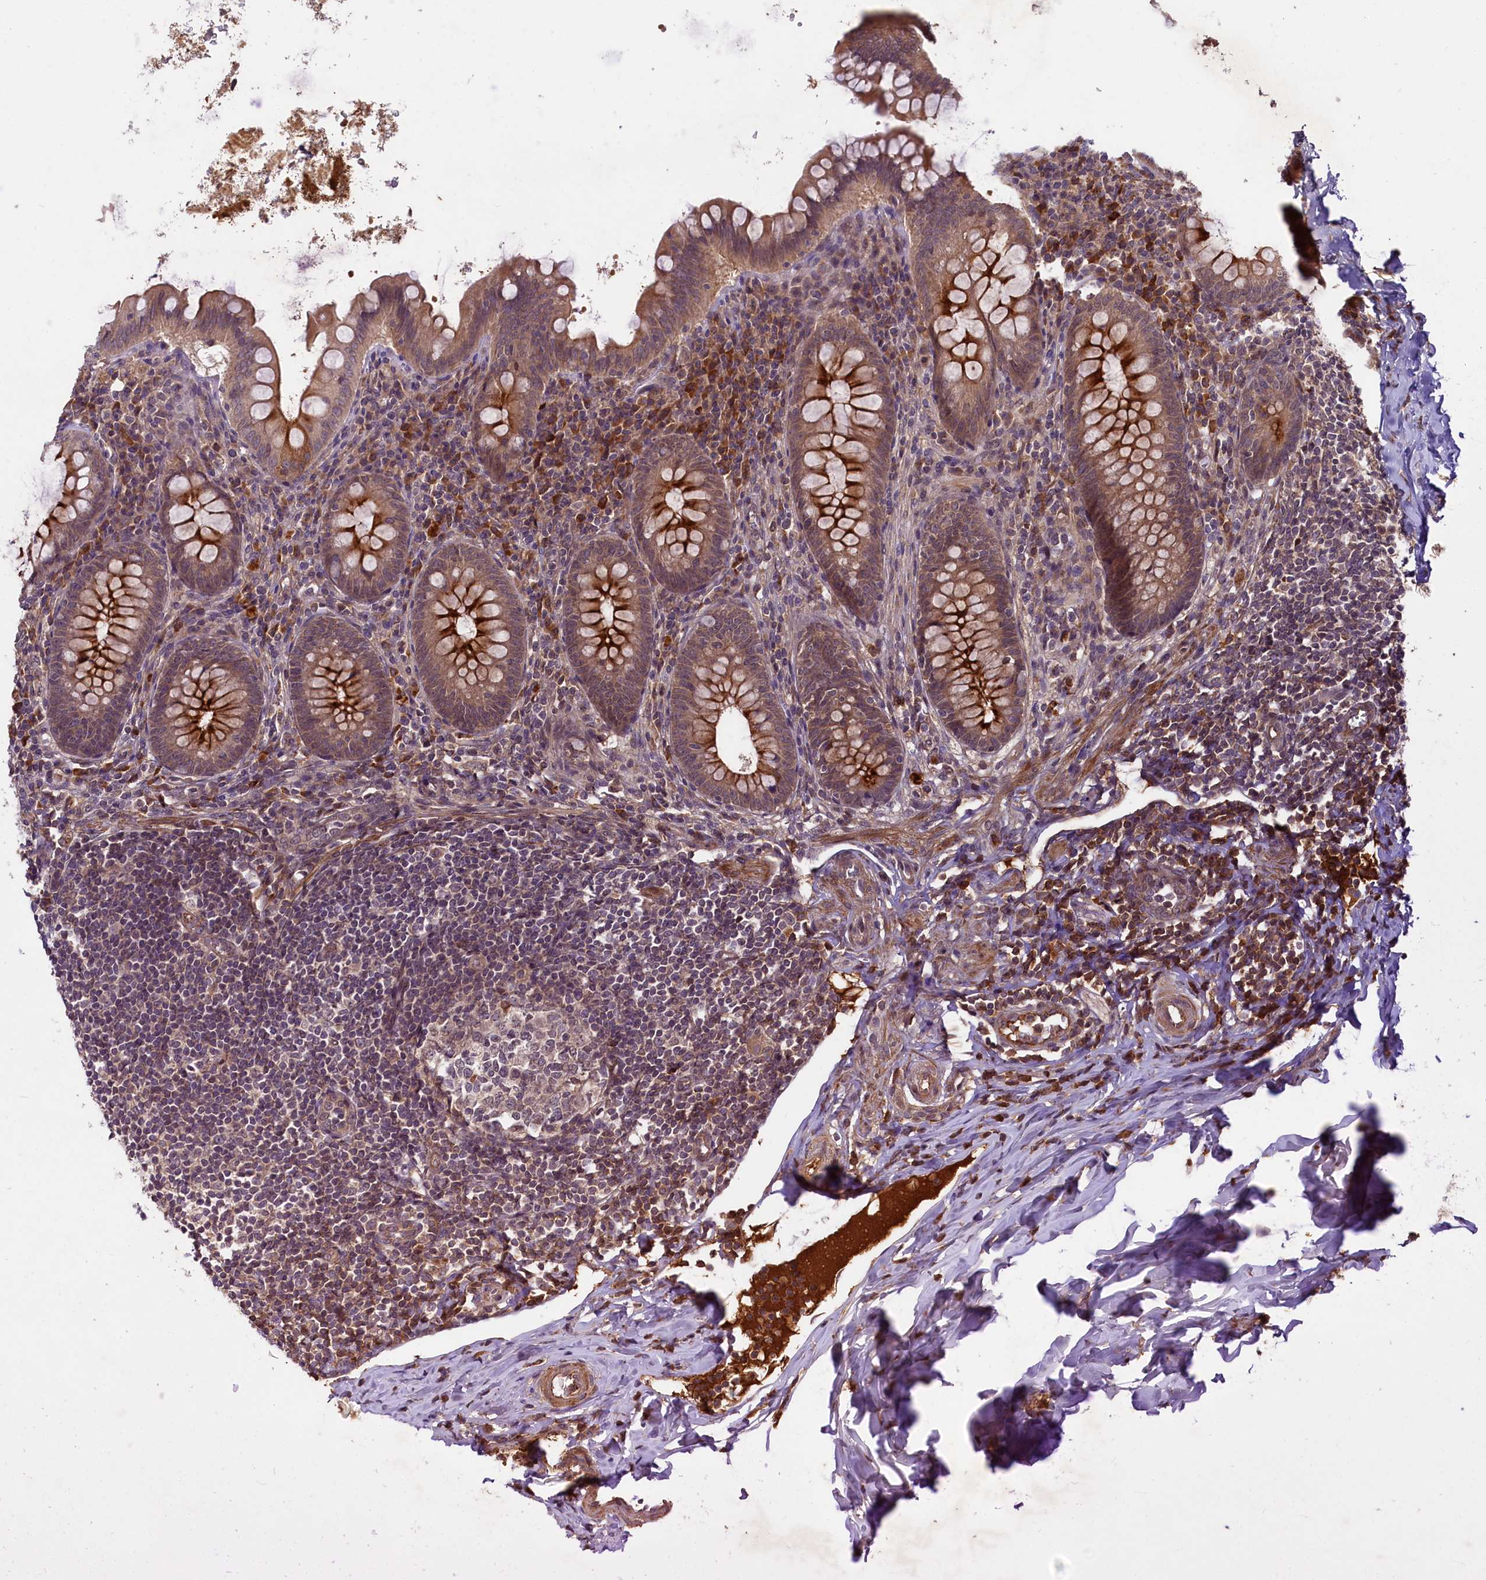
{"staining": {"intensity": "strong", "quantity": "25%-75%", "location": "cytoplasmic/membranous"}, "tissue": "appendix", "cell_type": "Glandular cells", "image_type": "normal", "snomed": [{"axis": "morphology", "description": "Normal tissue, NOS"}, {"axis": "topography", "description": "Appendix"}], "caption": "The histopathology image exhibits immunohistochemical staining of normal appendix. There is strong cytoplasmic/membranous positivity is seen in about 25%-75% of glandular cells.", "gene": "MCF2L2", "patient": {"sex": "female", "age": 33}}